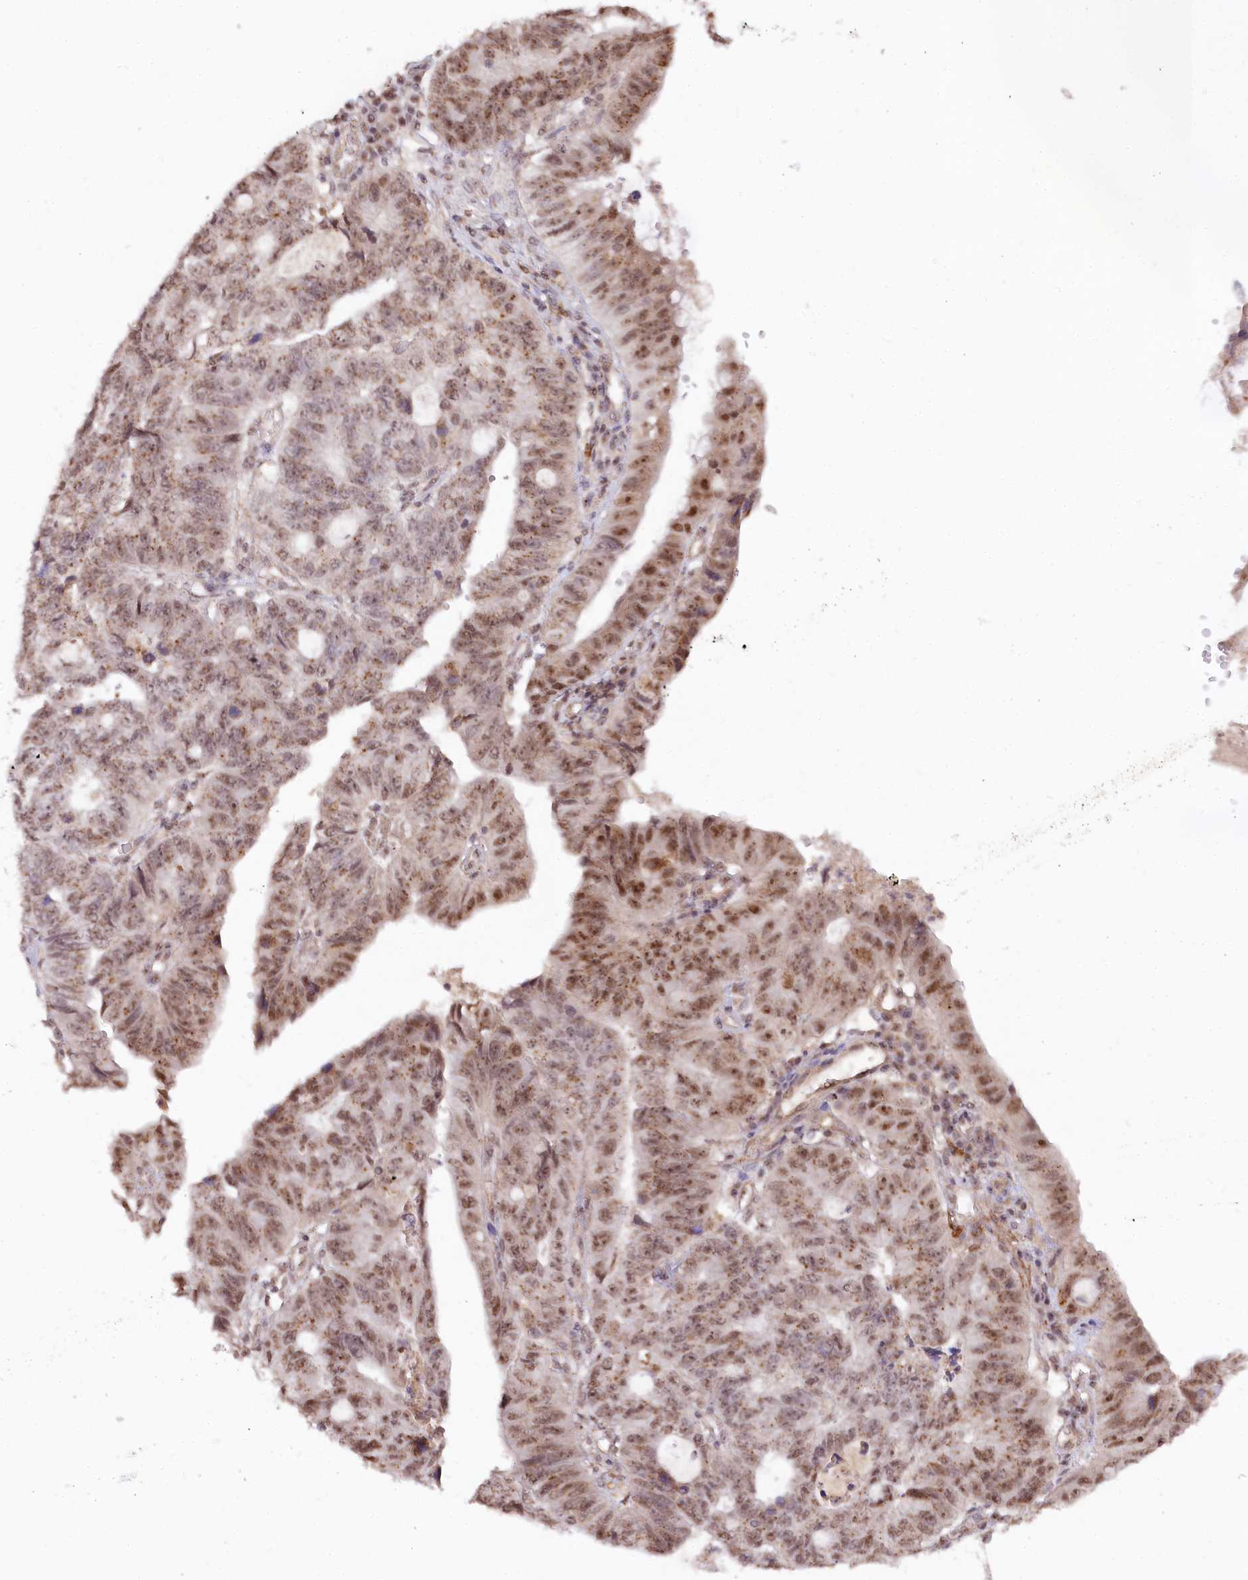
{"staining": {"intensity": "moderate", "quantity": "25%-75%", "location": "nuclear"}, "tissue": "stomach cancer", "cell_type": "Tumor cells", "image_type": "cancer", "snomed": [{"axis": "morphology", "description": "Adenocarcinoma, NOS"}, {"axis": "topography", "description": "Stomach"}], "caption": "Tumor cells show medium levels of moderate nuclear staining in approximately 25%-75% of cells in human adenocarcinoma (stomach).", "gene": "GNL3L", "patient": {"sex": "male", "age": 59}}